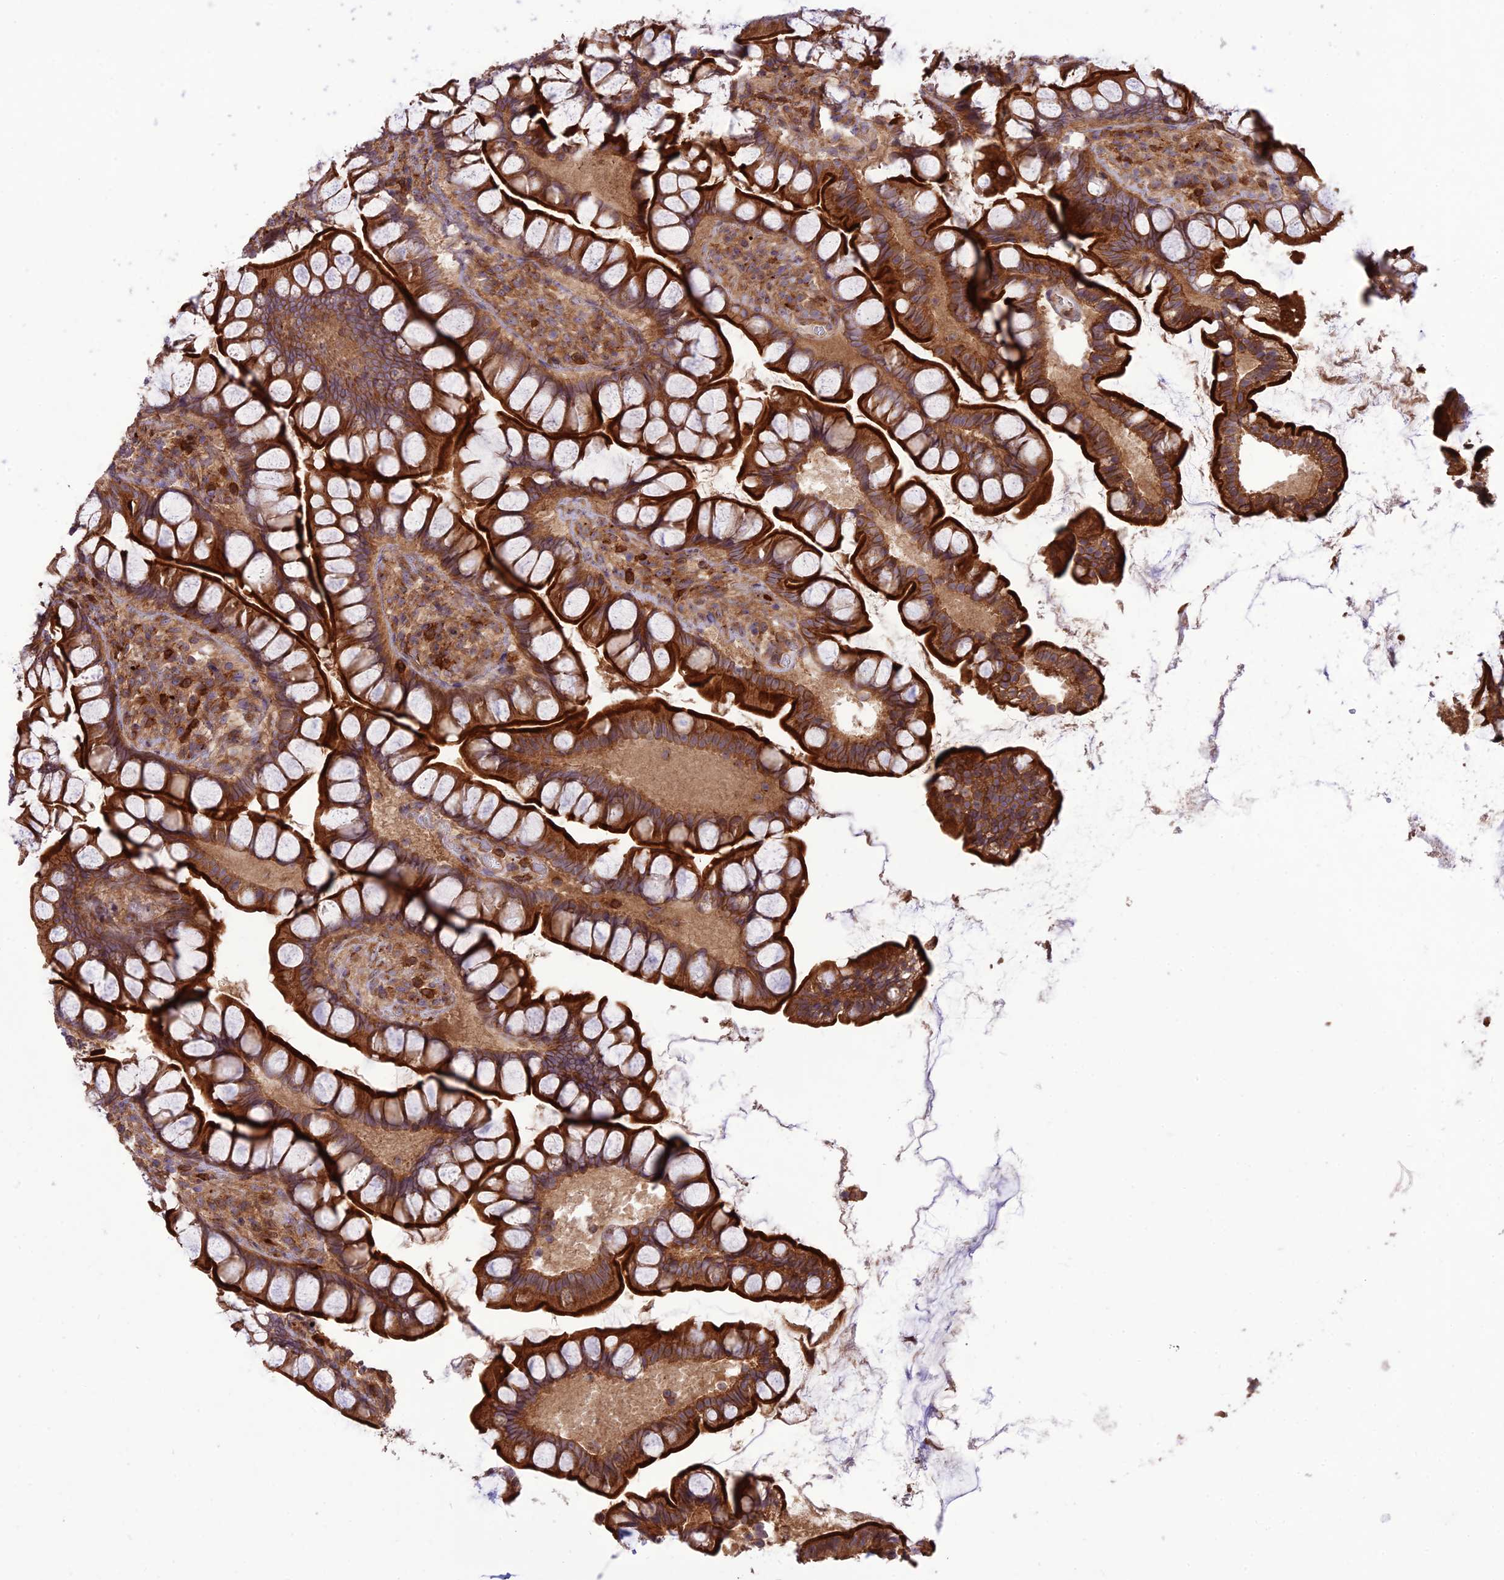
{"staining": {"intensity": "strong", "quantity": ">75%", "location": "cytoplasmic/membranous"}, "tissue": "small intestine", "cell_type": "Glandular cells", "image_type": "normal", "snomed": [{"axis": "morphology", "description": "Normal tissue, NOS"}, {"axis": "topography", "description": "Small intestine"}], "caption": "Small intestine stained with immunohistochemistry displays strong cytoplasmic/membranous expression in about >75% of glandular cells. The staining was performed using DAB (3,3'-diaminobenzidine) to visualize the protein expression in brown, while the nuclei were stained in blue with hematoxylin (Magnification: 20x).", "gene": "TMEM131L", "patient": {"sex": "male", "age": 70}}